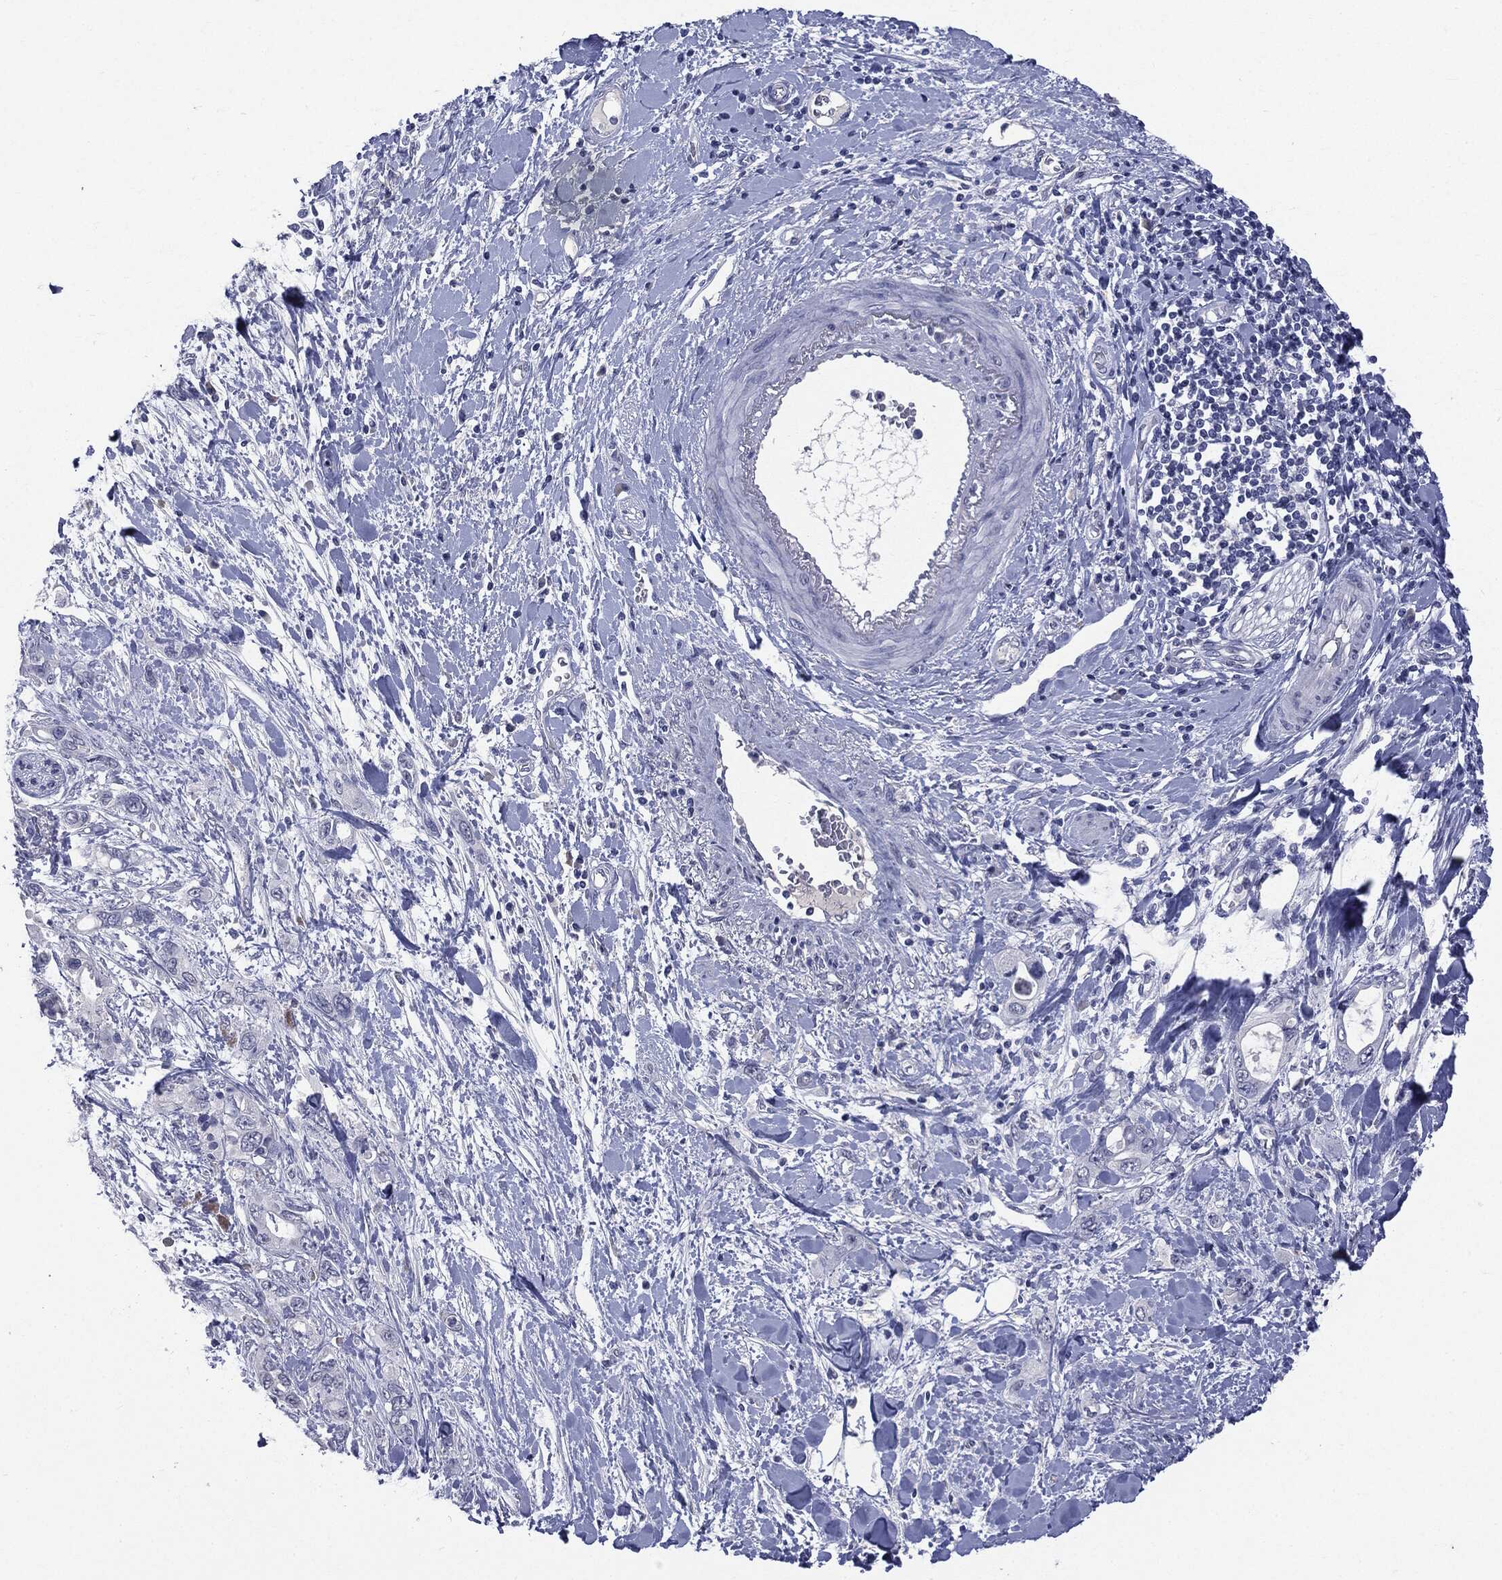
{"staining": {"intensity": "negative", "quantity": "none", "location": "none"}, "tissue": "pancreatic cancer", "cell_type": "Tumor cells", "image_type": "cancer", "snomed": [{"axis": "morphology", "description": "Adenocarcinoma, NOS"}, {"axis": "topography", "description": "Pancreas"}], "caption": "This is an IHC histopathology image of adenocarcinoma (pancreatic). There is no positivity in tumor cells.", "gene": "TSHB", "patient": {"sex": "female", "age": 56}}